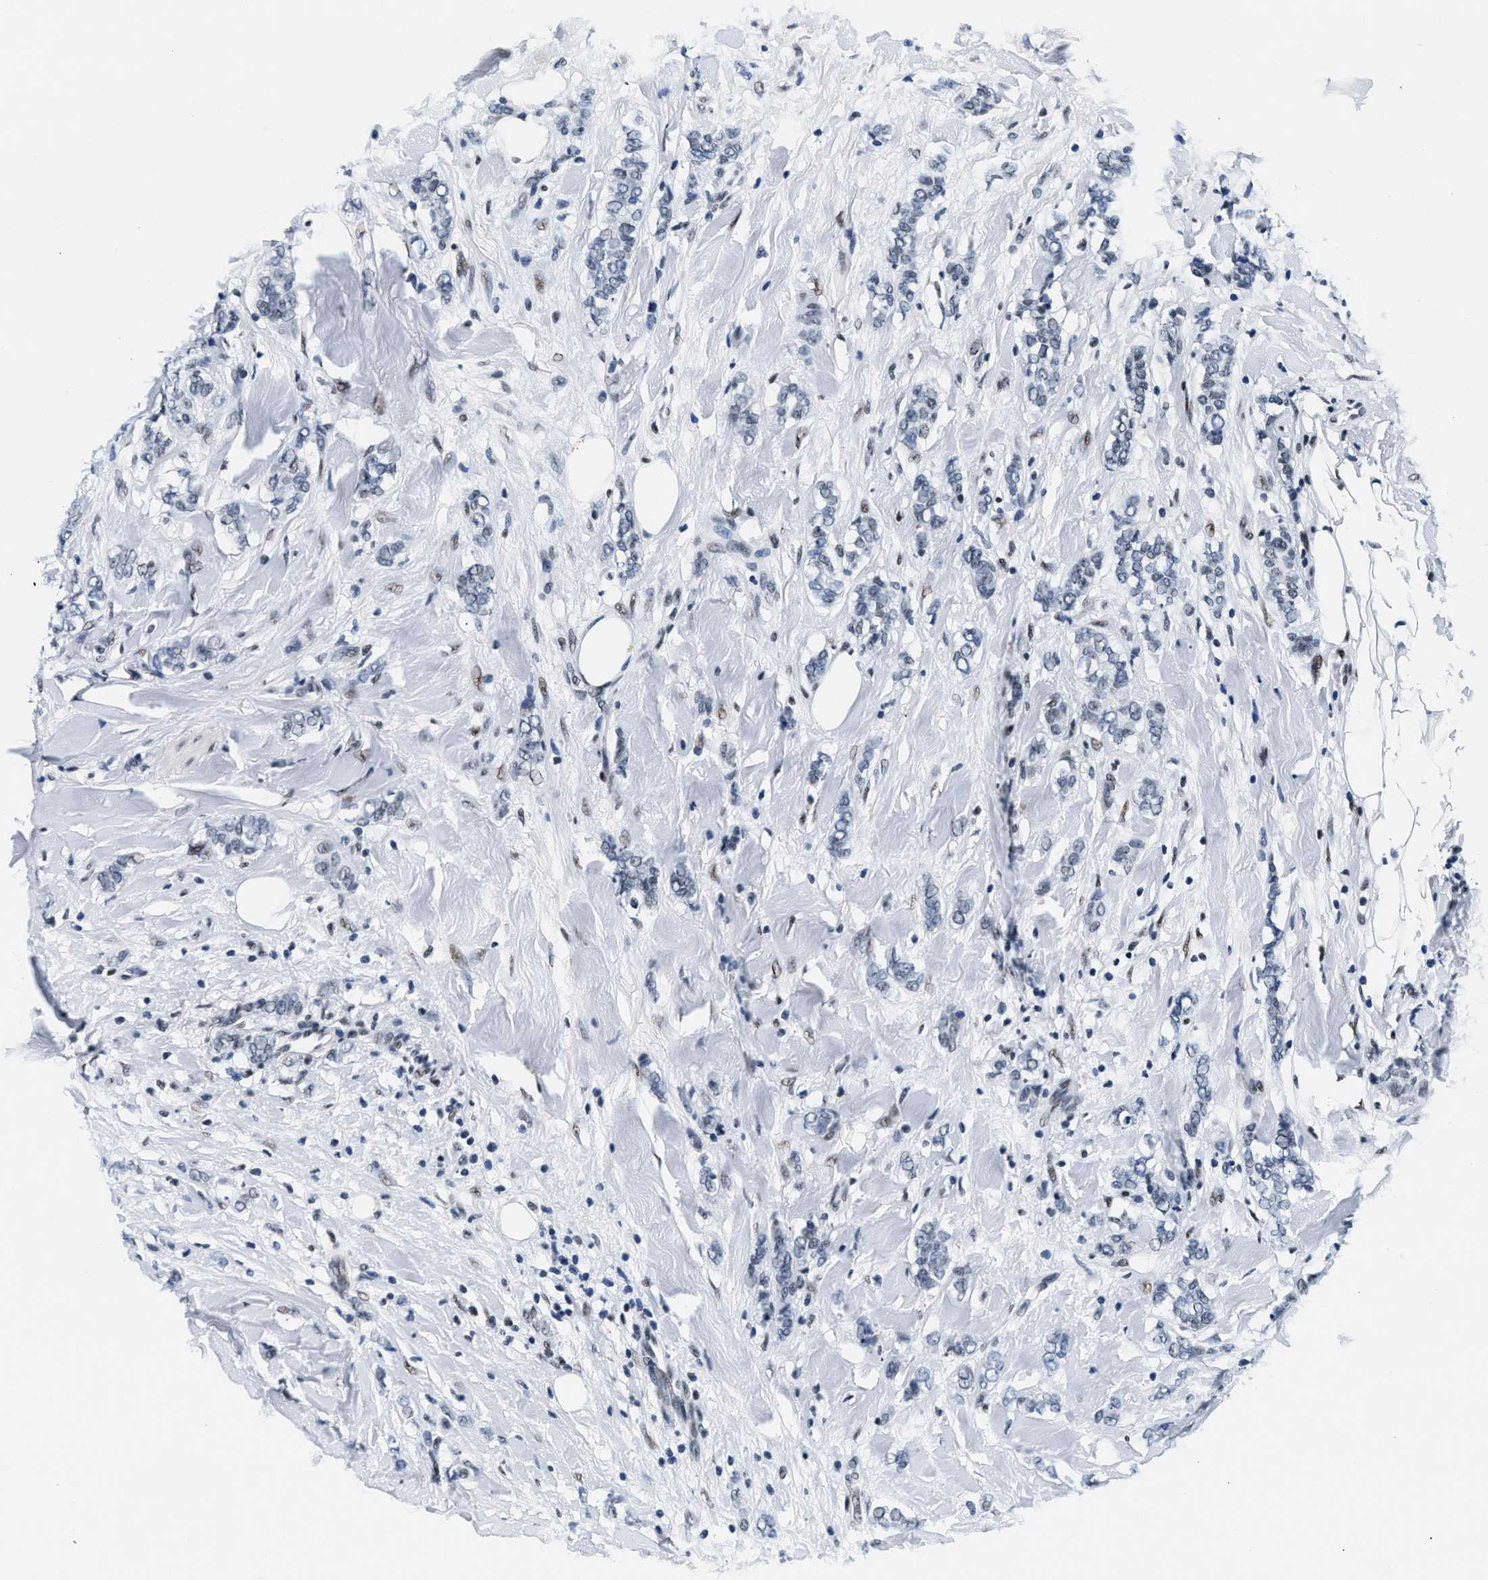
{"staining": {"intensity": "weak", "quantity": "<25%", "location": "nuclear"}, "tissue": "breast cancer", "cell_type": "Tumor cells", "image_type": "cancer", "snomed": [{"axis": "morphology", "description": "Lobular carcinoma"}, {"axis": "topography", "description": "Skin"}, {"axis": "topography", "description": "Breast"}], "caption": "A micrograph of human breast lobular carcinoma is negative for staining in tumor cells.", "gene": "RAD50", "patient": {"sex": "female", "age": 46}}